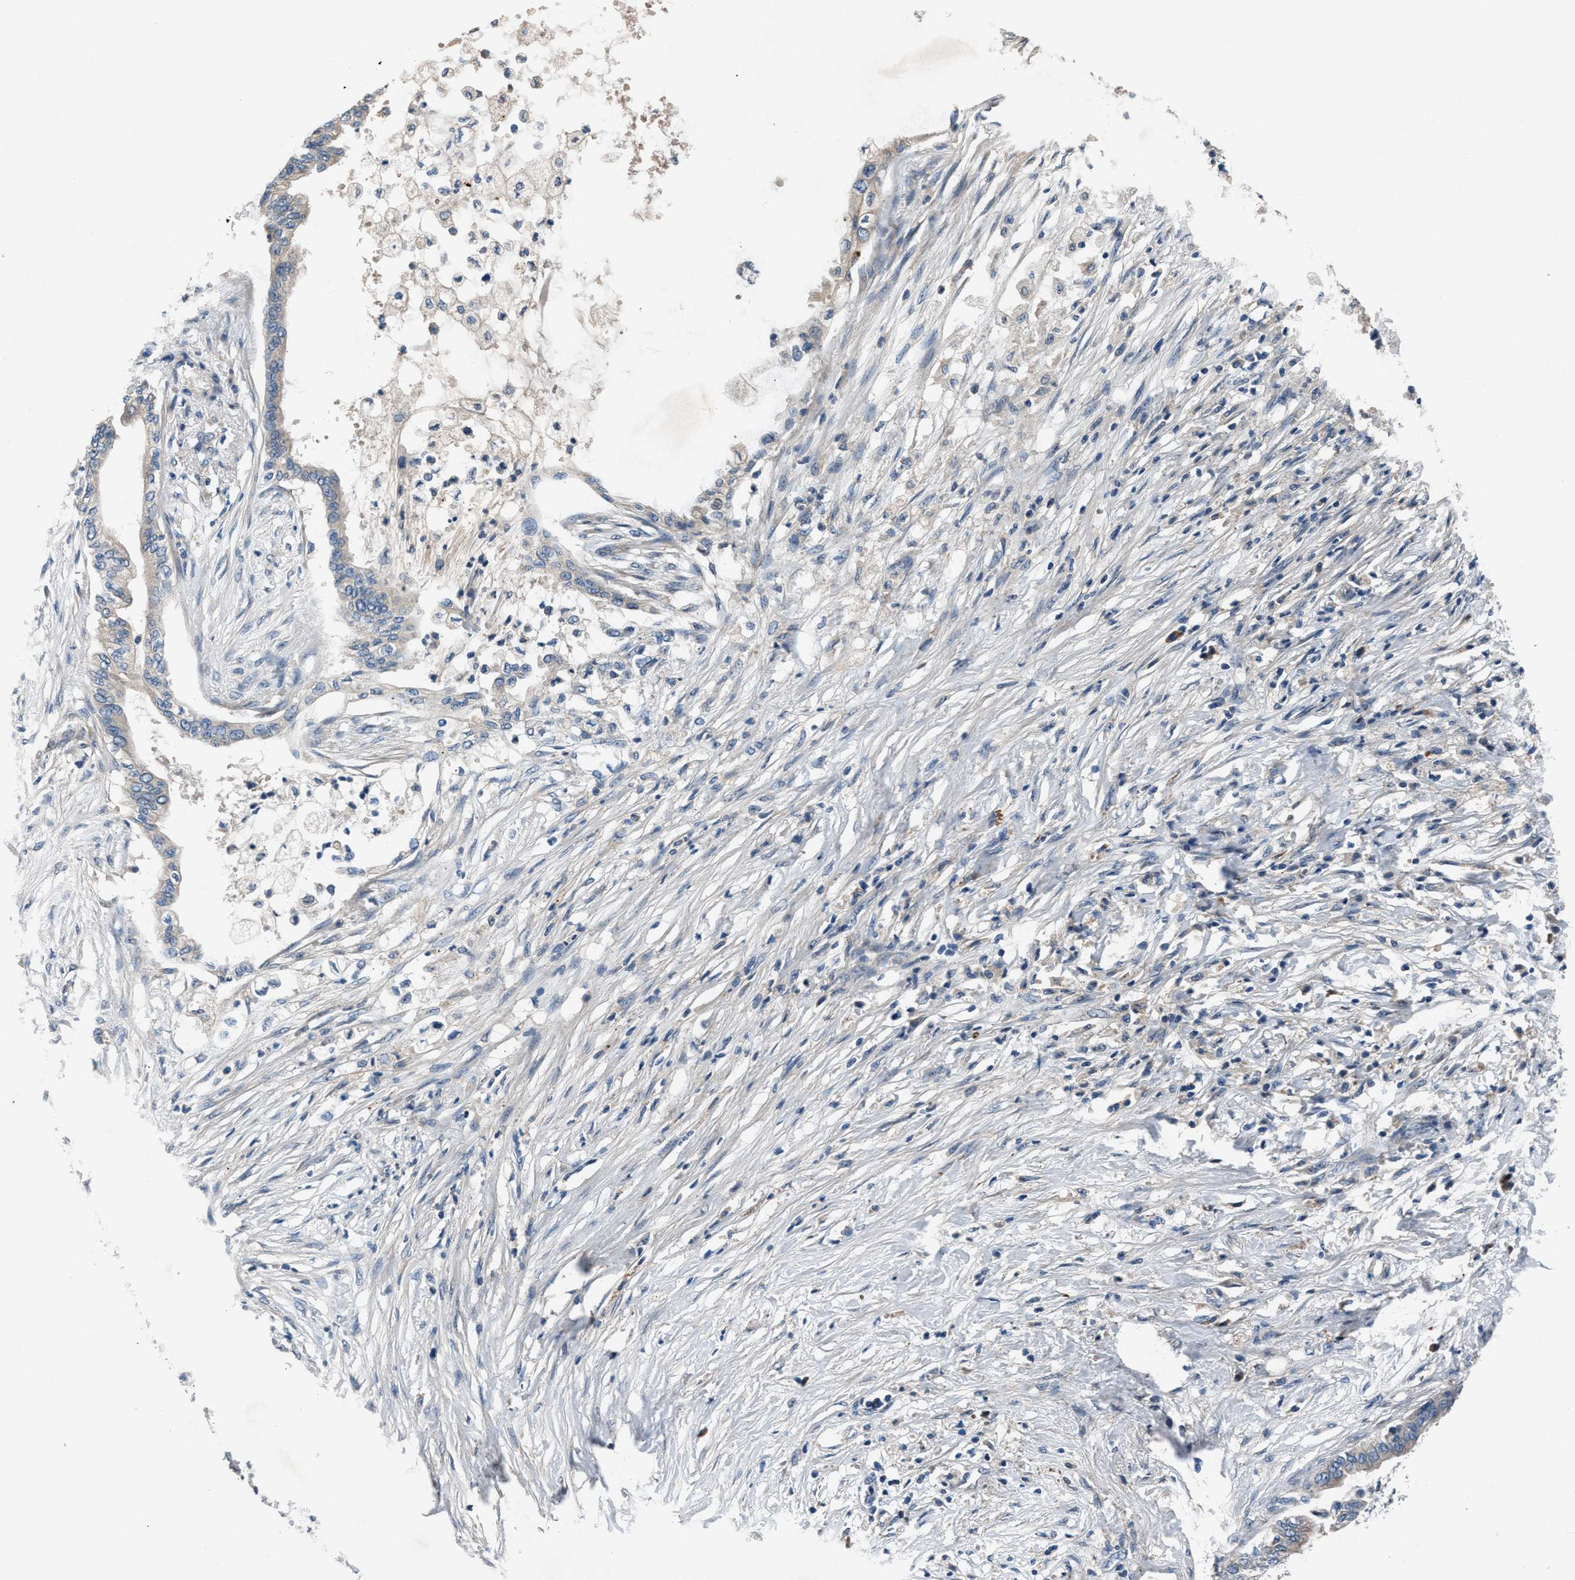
{"staining": {"intensity": "weak", "quantity": "<25%", "location": "cytoplasmic/membranous"}, "tissue": "pancreatic cancer", "cell_type": "Tumor cells", "image_type": "cancer", "snomed": [{"axis": "morphology", "description": "Normal tissue, NOS"}, {"axis": "morphology", "description": "Adenocarcinoma, NOS"}, {"axis": "topography", "description": "Pancreas"}, {"axis": "topography", "description": "Duodenum"}], "caption": "High power microscopy micrograph of an IHC image of pancreatic adenocarcinoma, revealing no significant expression in tumor cells.", "gene": "PRXL2C", "patient": {"sex": "female", "age": 60}}